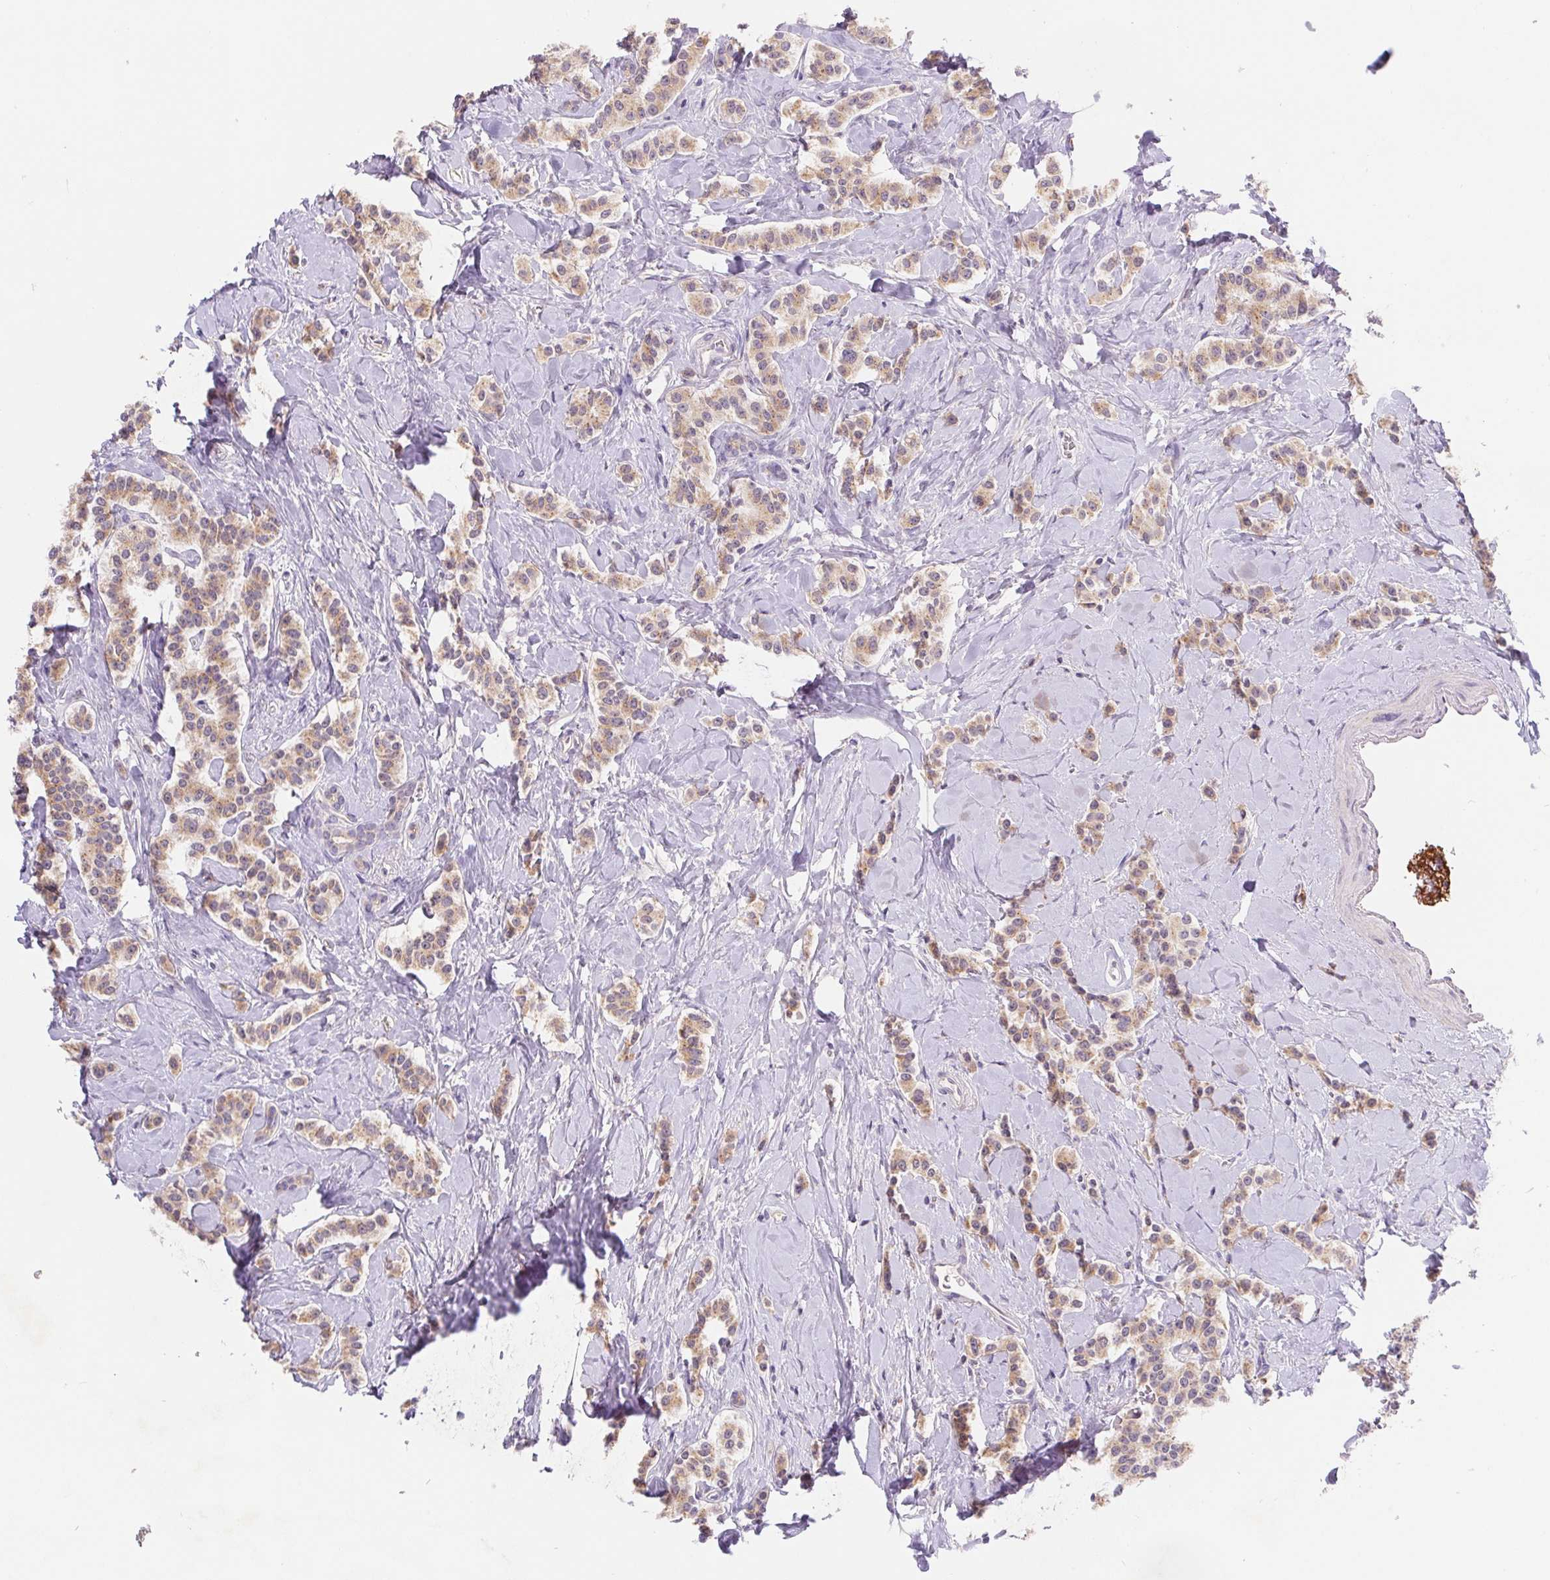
{"staining": {"intensity": "weak", "quantity": ">75%", "location": "cytoplasmic/membranous"}, "tissue": "carcinoid", "cell_type": "Tumor cells", "image_type": "cancer", "snomed": [{"axis": "morphology", "description": "Normal tissue, NOS"}, {"axis": "morphology", "description": "Carcinoid, malignant, NOS"}, {"axis": "topography", "description": "Pancreas"}], "caption": "Protein staining by immunohistochemistry reveals weak cytoplasmic/membranous positivity in approximately >75% of tumor cells in carcinoid.", "gene": "EMC6", "patient": {"sex": "male", "age": 36}}